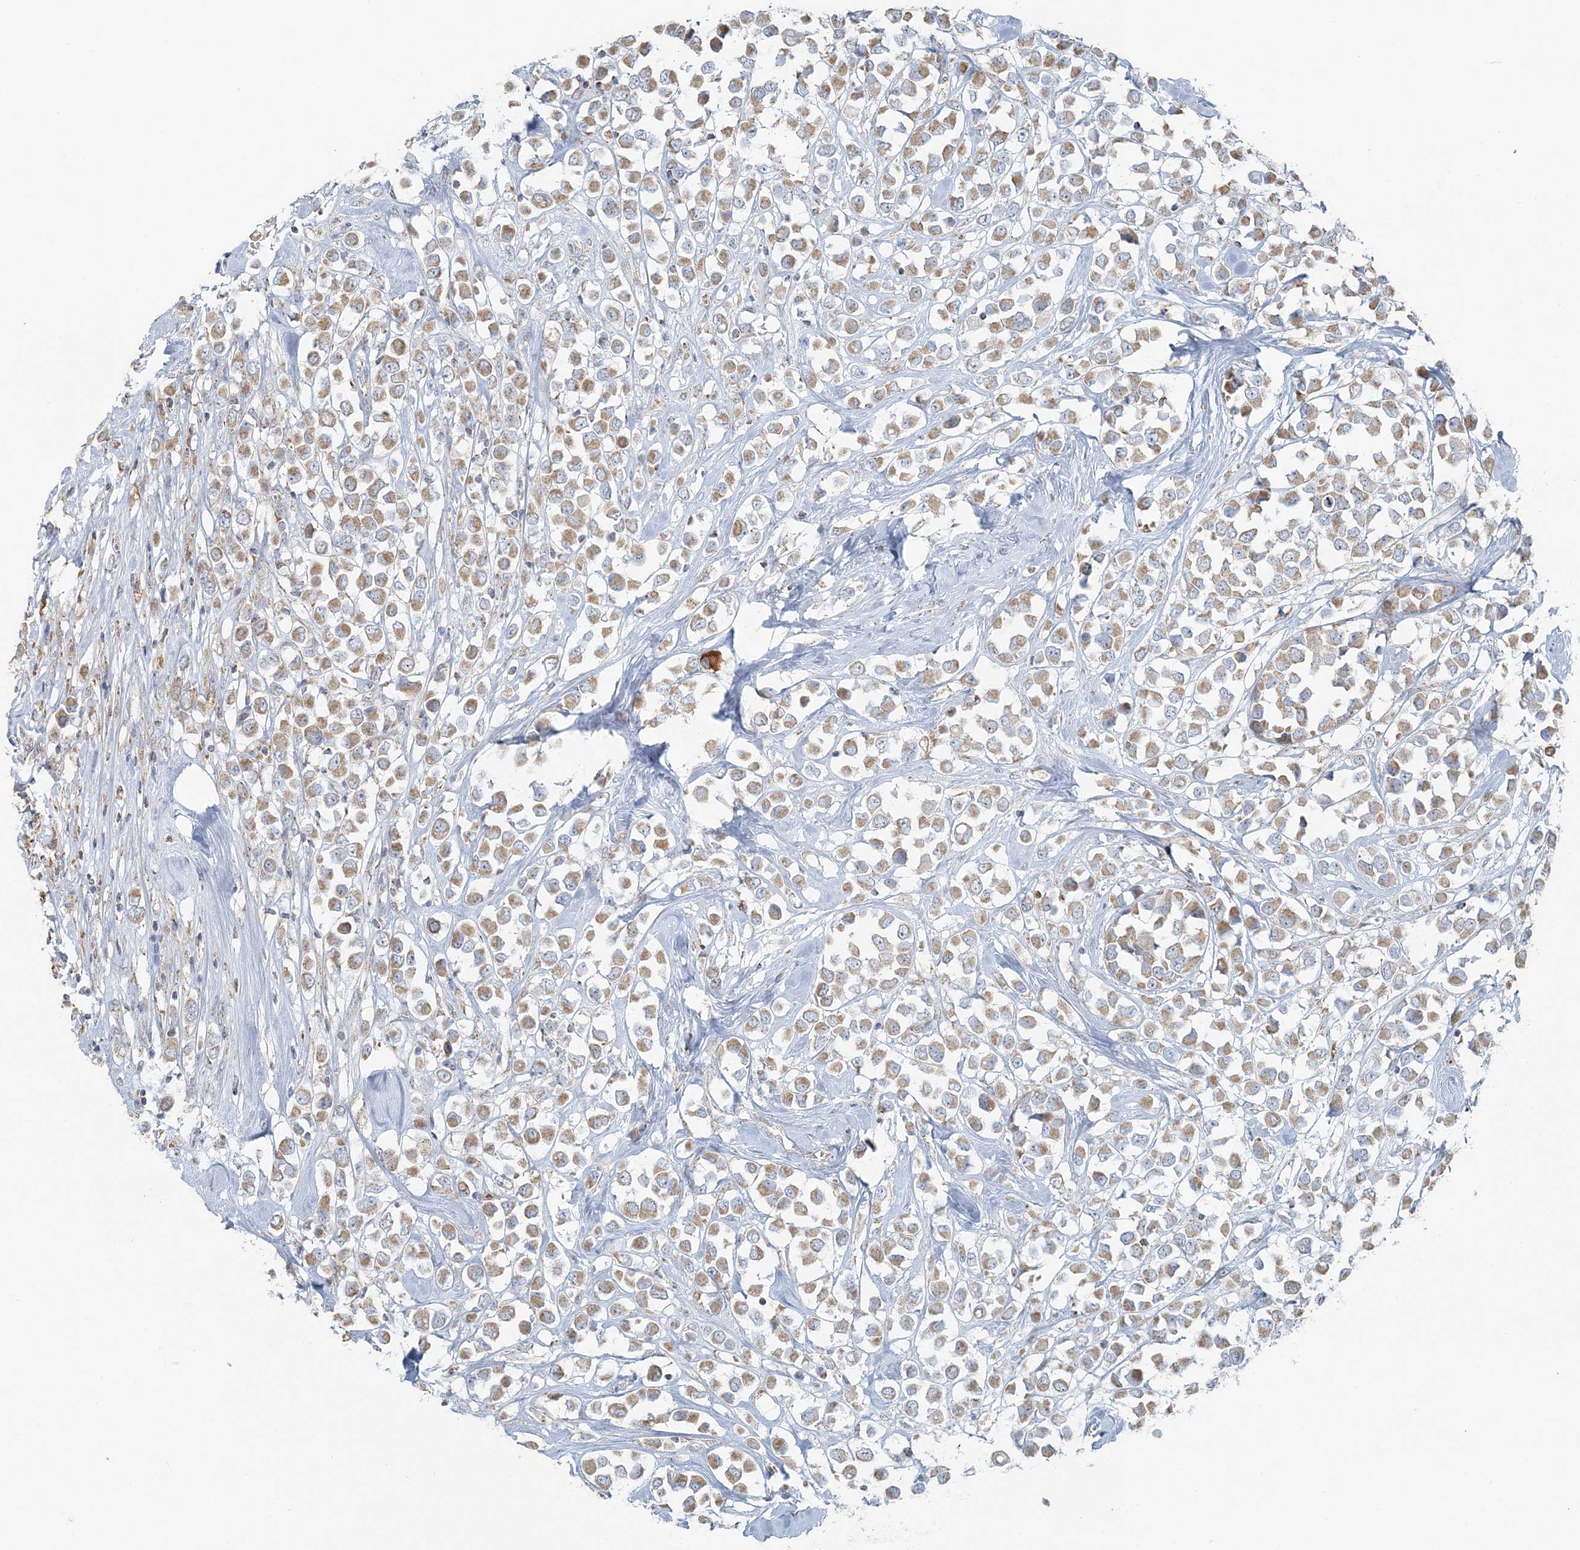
{"staining": {"intensity": "moderate", "quantity": ">75%", "location": "cytoplasmic/membranous"}, "tissue": "breast cancer", "cell_type": "Tumor cells", "image_type": "cancer", "snomed": [{"axis": "morphology", "description": "Duct carcinoma"}, {"axis": "topography", "description": "Breast"}], "caption": "Human breast cancer (intraductal carcinoma) stained for a protein (brown) demonstrates moderate cytoplasmic/membranous positive staining in approximately >75% of tumor cells.", "gene": "SLC22A16", "patient": {"sex": "female", "age": 61}}